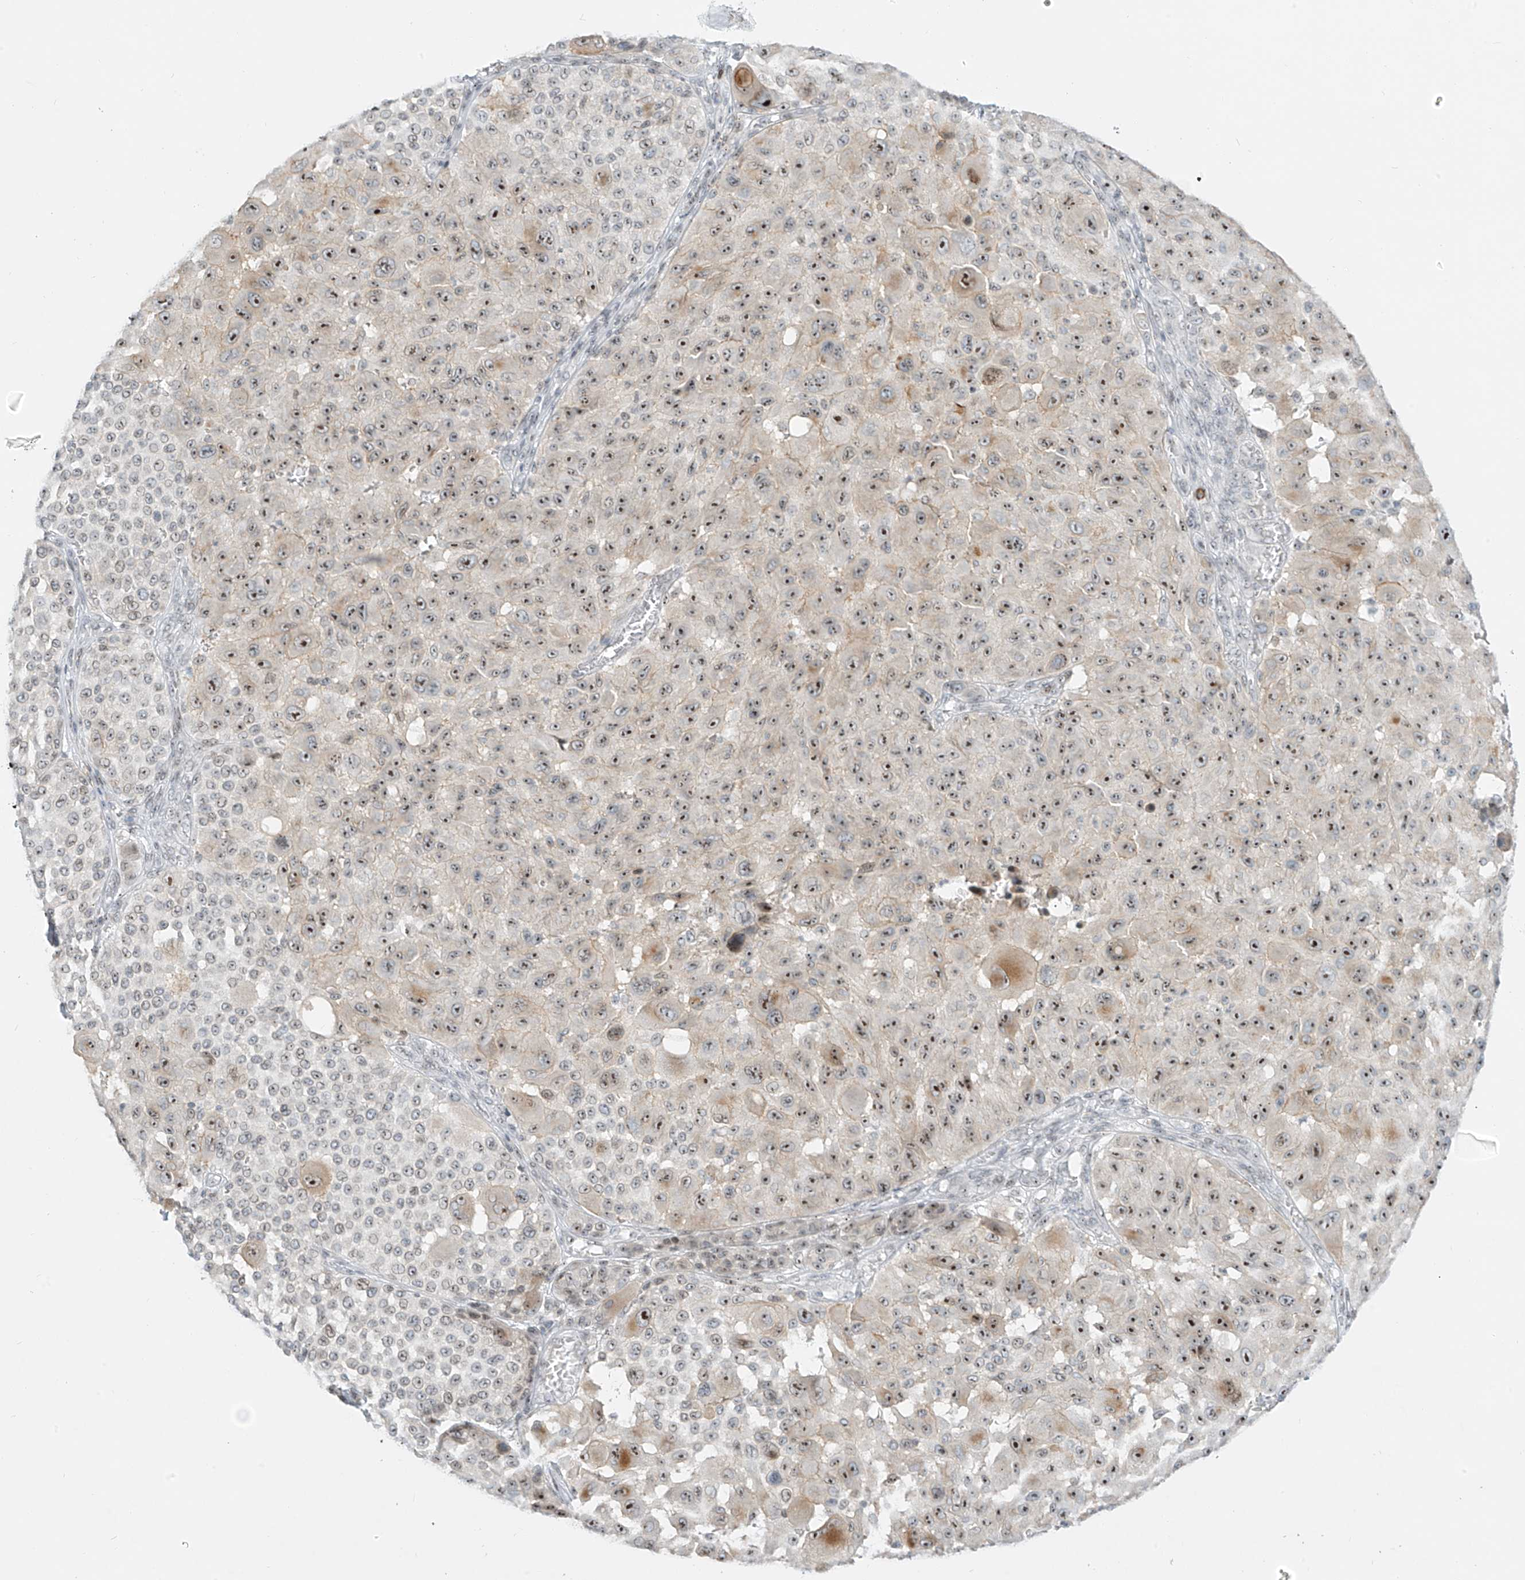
{"staining": {"intensity": "moderate", "quantity": "25%-75%", "location": "nuclear"}, "tissue": "melanoma", "cell_type": "Tumor cells", "image_type": "cancer", "snomed": [{"axis": "morphology", "description": "Malignant melanoma, NOS"}, {"axis": "topography", "description": "Skin"}], "caption": "Melanoma stained with a brown dye displays moderate nuclear positive expression in about 25%-75% of tumor cells.", "gene": "SAMD15", "patient": {"sex": "male", "age": 83}}